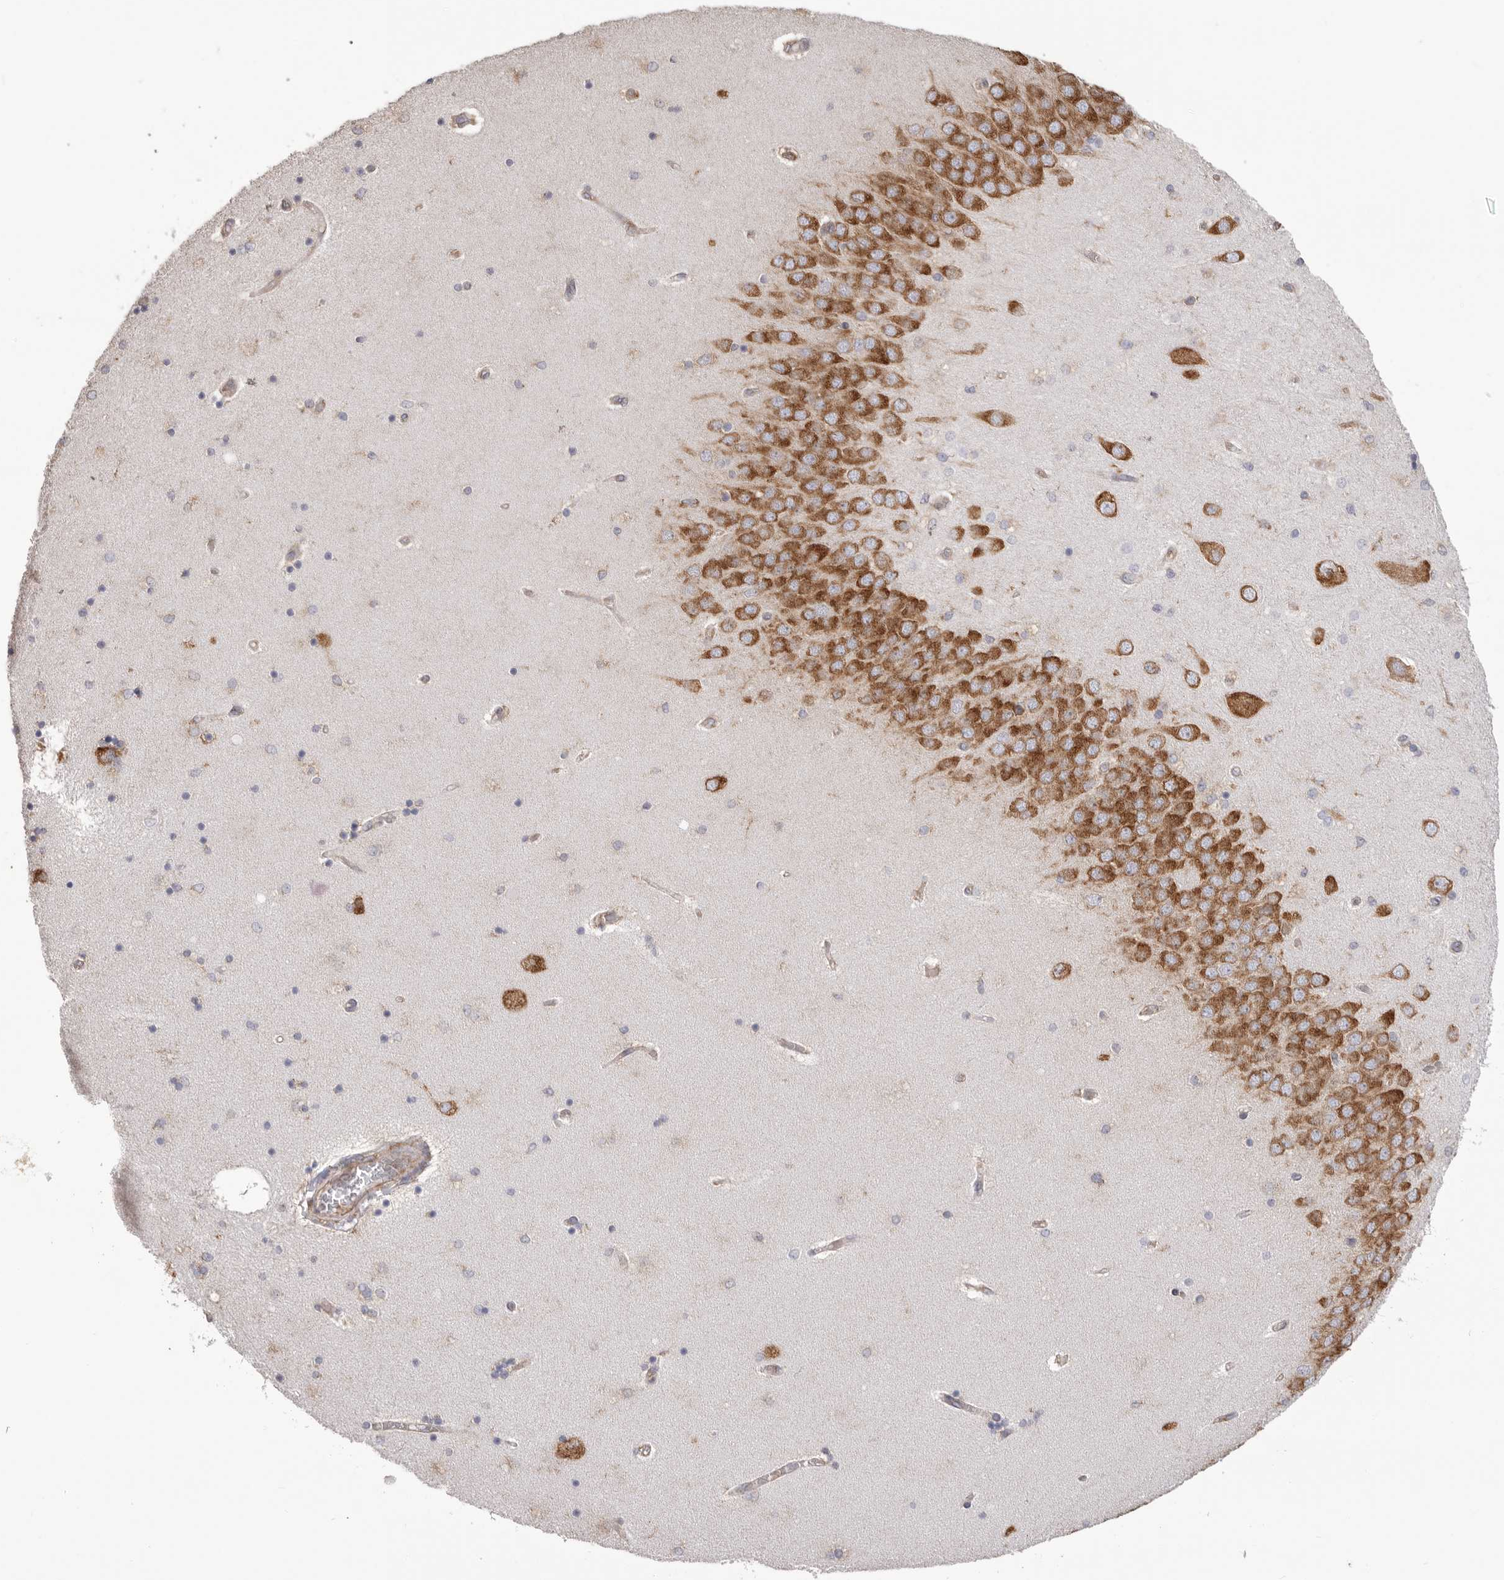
{"staining": {"intensity": "moderate", "quantity": "<25%", "location": "cytoplasmic/membranous"}, "tissue": "hippocampus", "cell_type": "Glial cells", "image_type": "normal", "snomed": [{"axis": "morphology", "description": "Normal tissue, NOS"}, {"axis": "topography", "description": "Hippocampus"}], "caption": "Immunohistochemistry (IHC) micrograph of normal human hippocampus stained for a protein (brown), which exhibits low levels of moderate cytoplasmic/membranous positivity in approximately <25% of glial cells.", "gene": "SERBP1", "patient": {"sex": "female", "age": 54}}